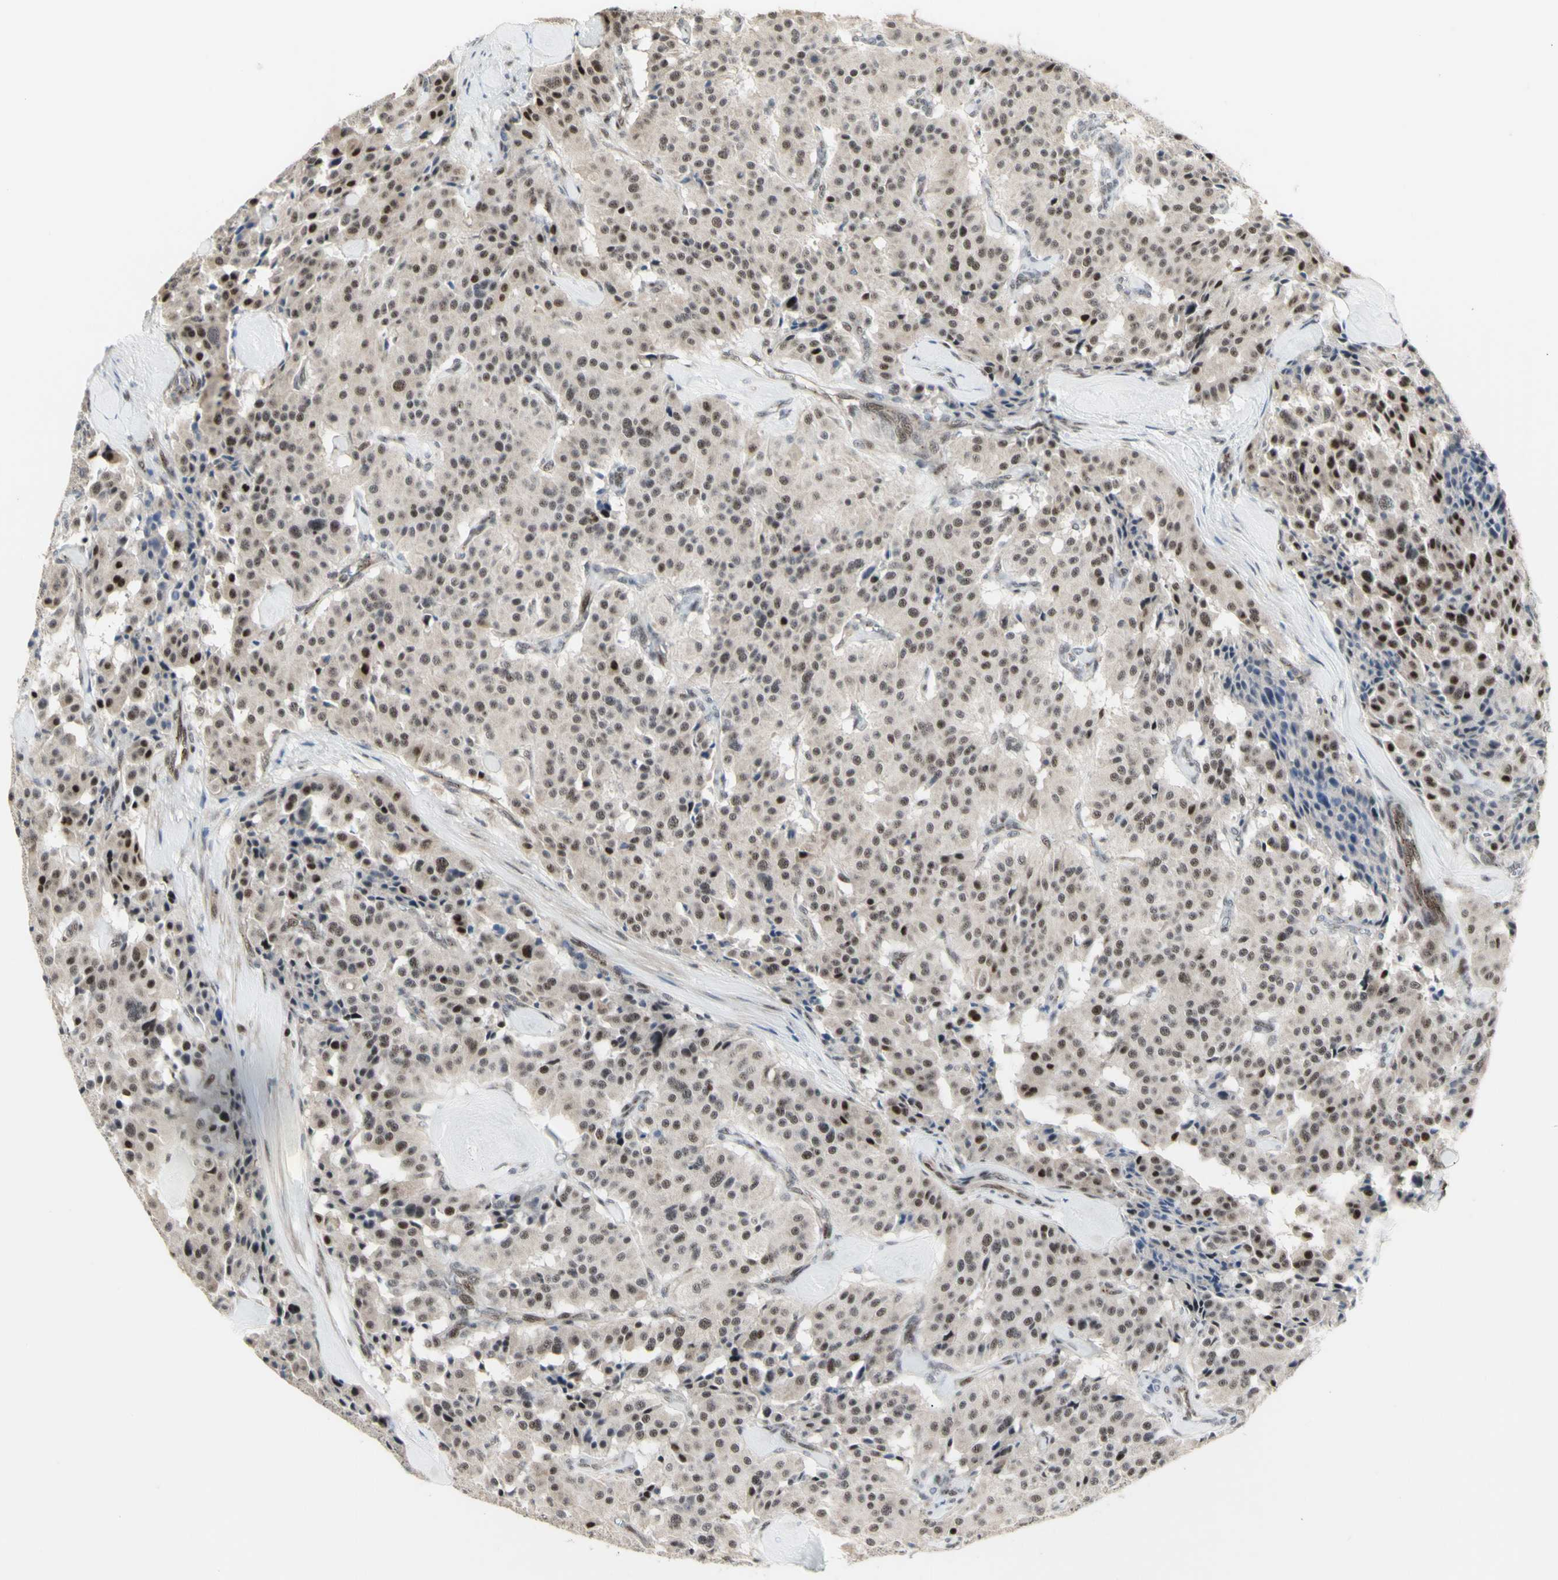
{"staining": {"intensity": "strong", "quantity": ">75%", "location": "nuclear"}, "tissue": "carcinoid", "cell_type": "Tumor cells", "image_type": "cancer", "snomed": [{"axis": "morphology", "description": "Carcinoid, malignant, NOS"}, {"axis": "topography", "description": "Lung"}], "caption": "Immunohistochemical staining of malignant carcinoid shows high levels of strong nuclear staining in approximately >75% of tumor cells.", "gene": "DHRS7B", "patient": {"sex": "male", "age": 30}}